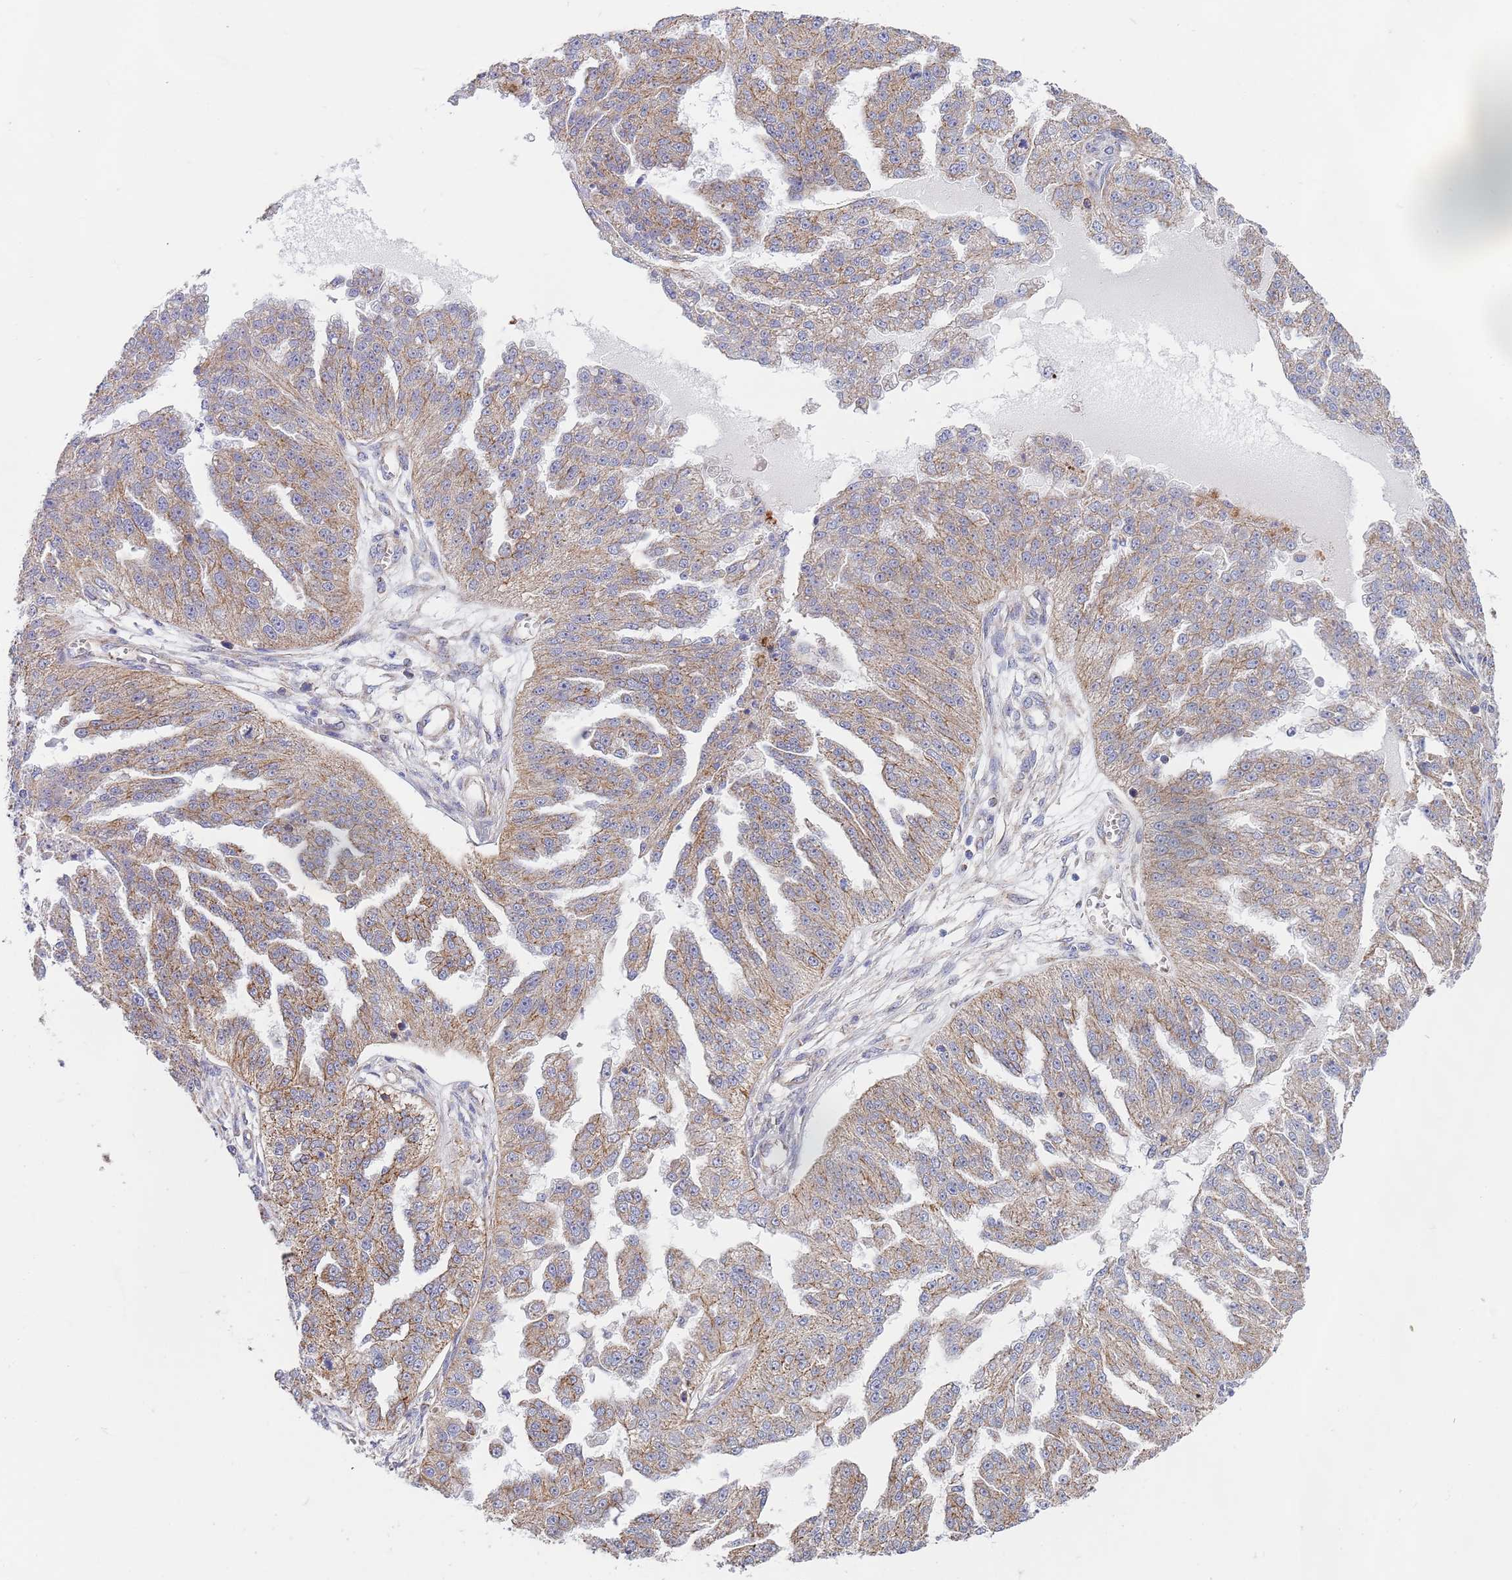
{"staining": {"intensity": "moderate", "quantity": ">75%", "location": "cytoplasmic/membranous"}, "tissue": "ovarian cancer", "cell_type": "Tumor cells", "image_type": "cancer", "snomed": [{"axis": "morphology", "description": "Cystadenocarcinoma, serous, NOS"}, {"axis": "topography", "description": "Ovary"}], "caption": "Ovarian cancer tissue shows moderate cytoplasmic/membranous positivity in approximately >75% of tumor cells, visualized by immunohistochemistry.", "gene": "PWWP3A", "patient": {"sex": "female", "age": 58}}